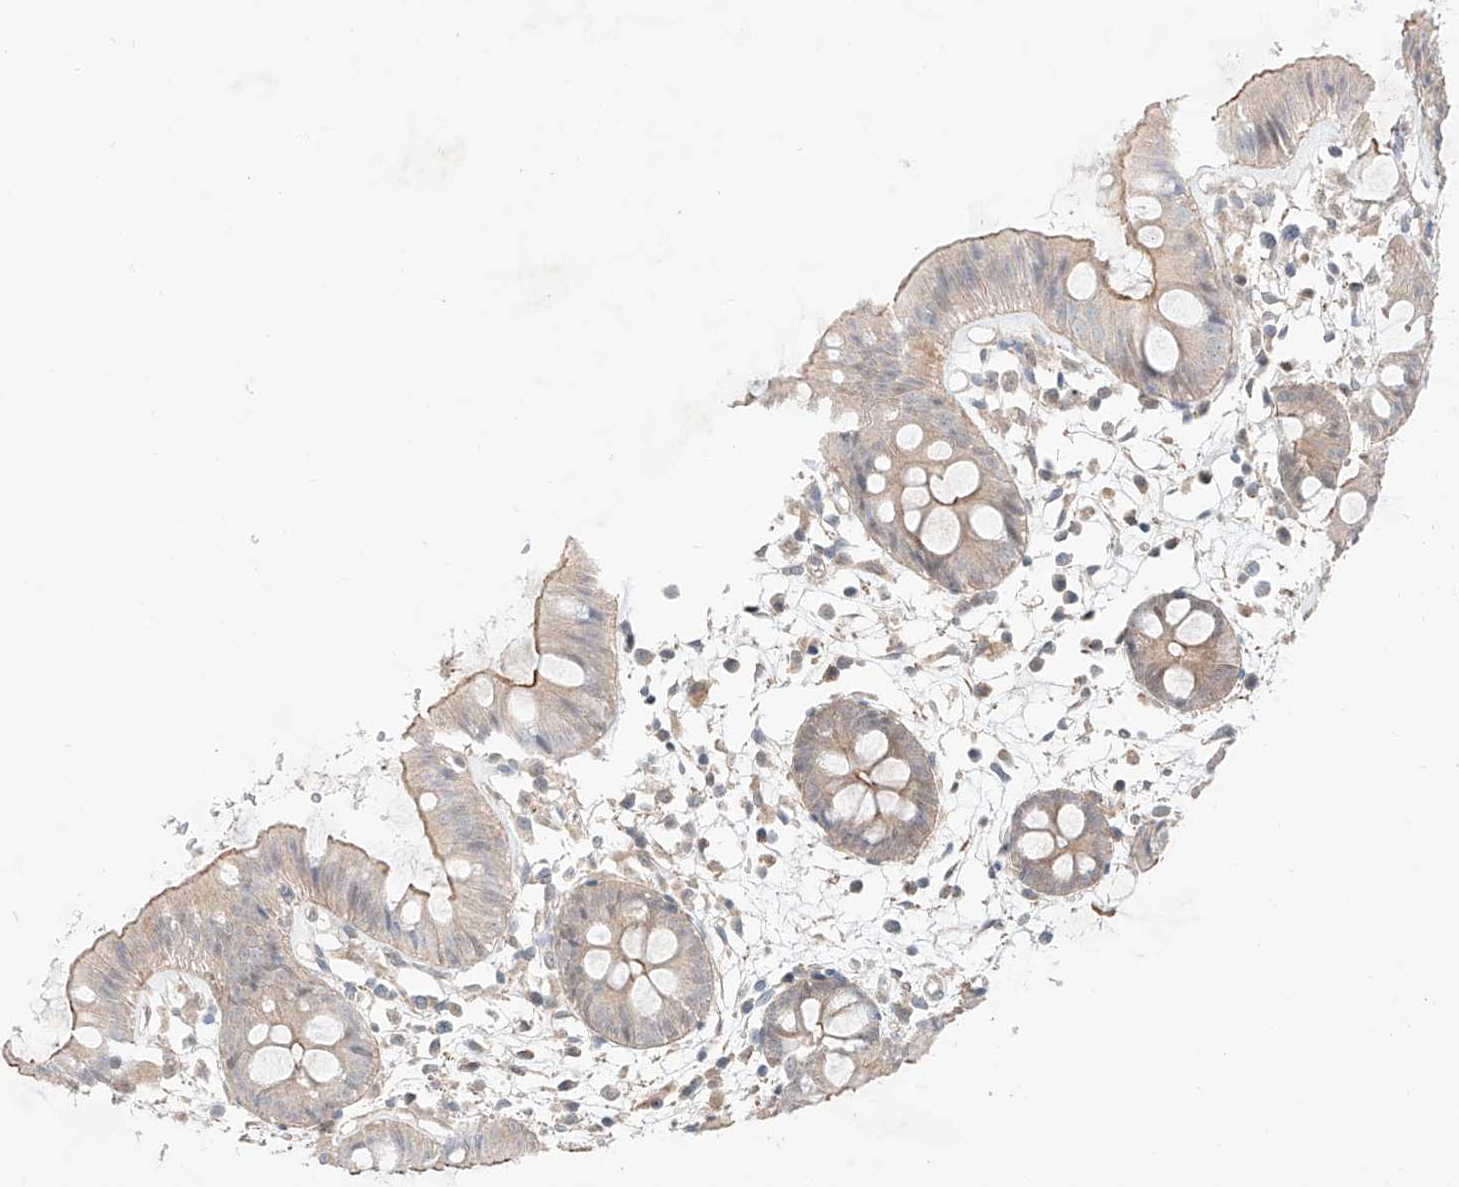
{"staining": {"intensity": "negative", "quantity": "none", "location": "none"}, "tissue": "colon", "cell_type": "Endothelial cells", "image_type": "normal", "snomed": [{"axis": "morphology", "description": "Normal tissue, NOS"}, {"axis": "topography", "description": "Colon"}], "caption": "Immunohistochemical staining of unremarkable human colon shows no significant positivity in endothelial cells. (Stains: DAB (3,3'-diaminobenzidine) immunohistochemistry with hematoxylin counter stain, Microscopy: brightfield microscopy at high magnification).", "gene": "TSR2", "patient": {"sex": "male", "age": 56}}